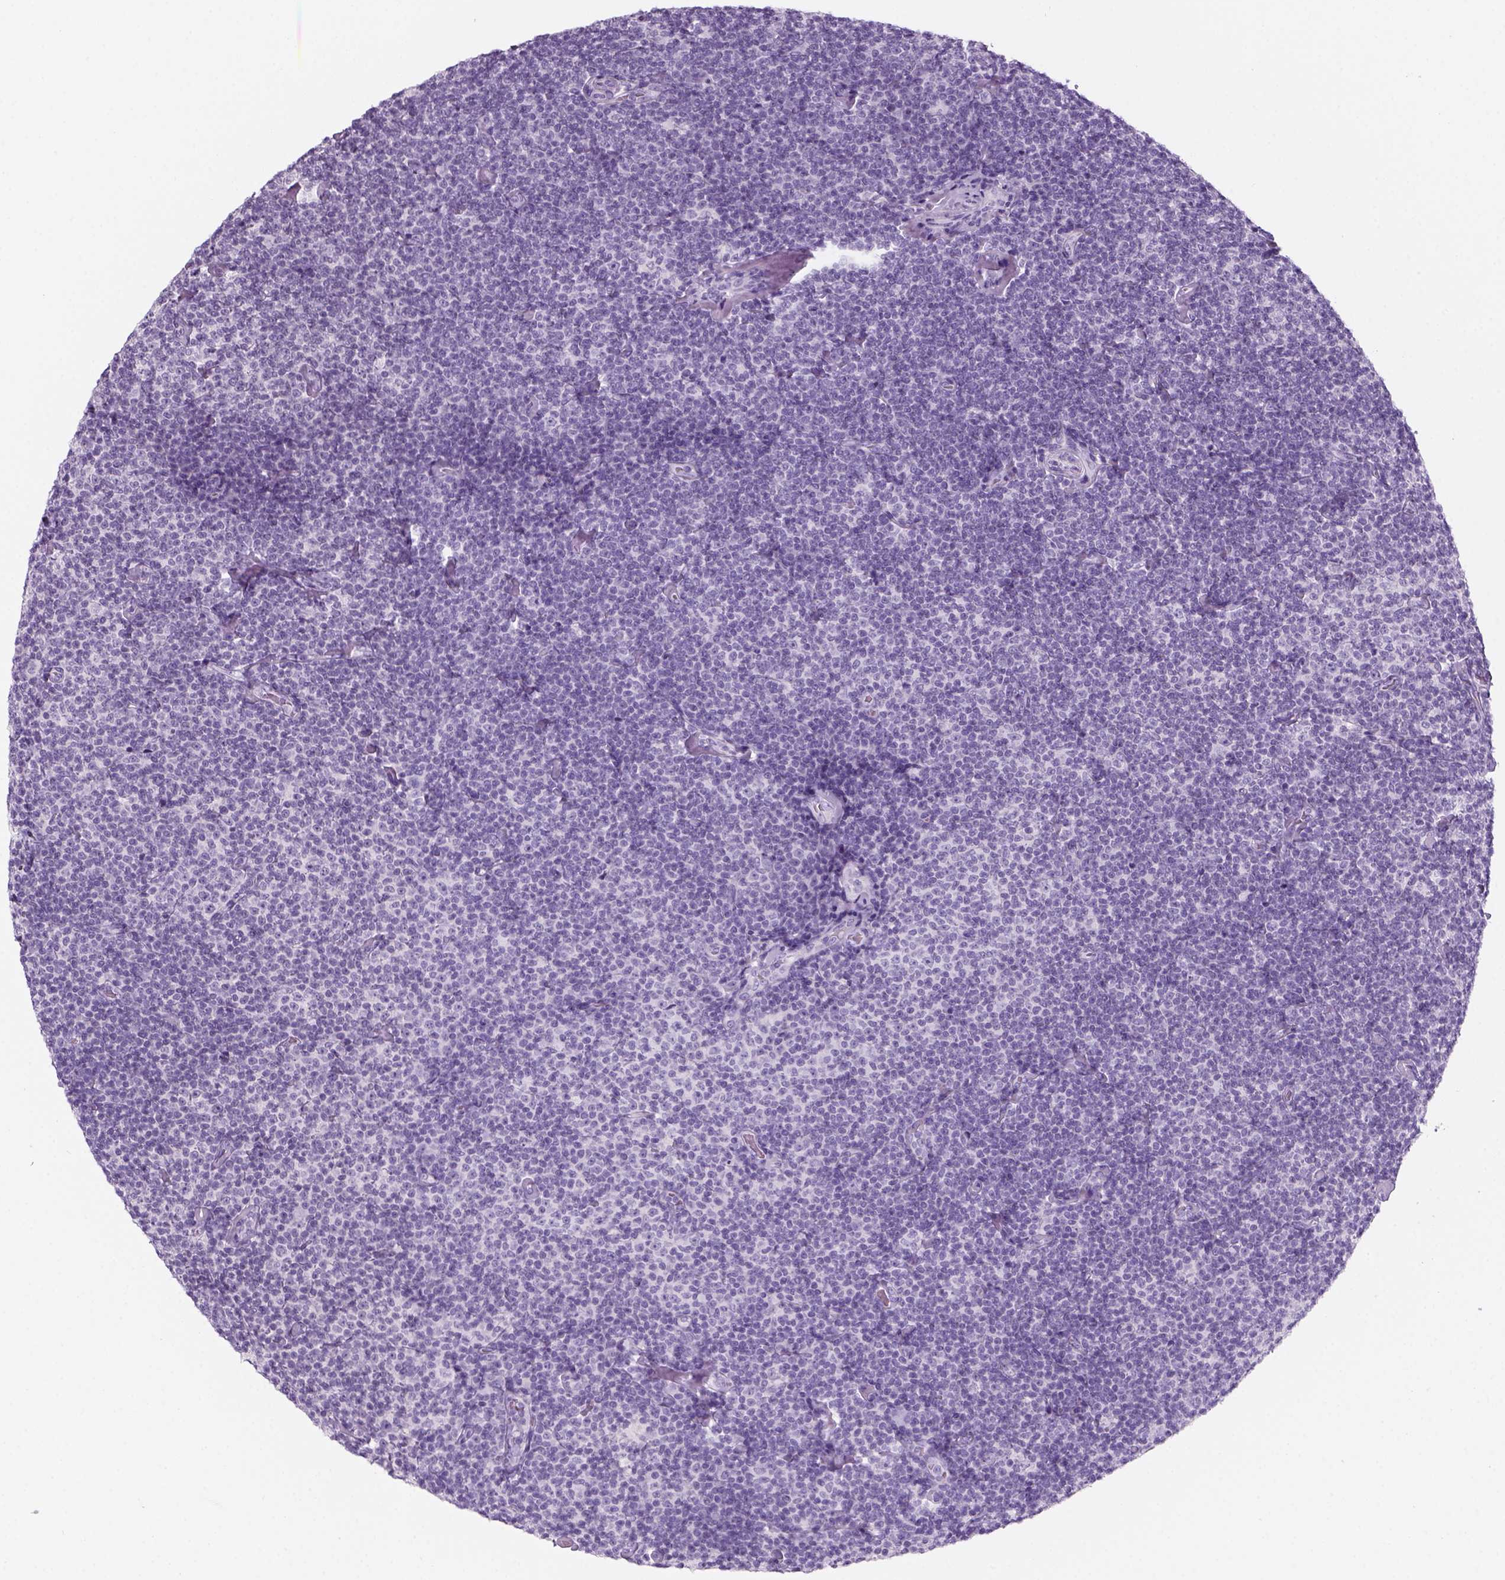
{"staining": {"intensity": "negative", "quantity": "none", "location": "none"}, "tissue": "lymphoma", "cell_type": "Tumor cells", "image_type": "cancer", "snomed": [{"axis": "morphology", "description": "Malignant lymphoma, non-Hodgkin's type, Low grade"}, {"axis": "topography", "description": "Lymph node"}], "caption": "Human malignant lymphoma, non-Hodgkin's type (low-grade) stained for a protein using immunohistochemistry displays no positivity in tumor cells.", "gene": "KRTAP11-1", "patient": {"sex": "male", "age": 81}}